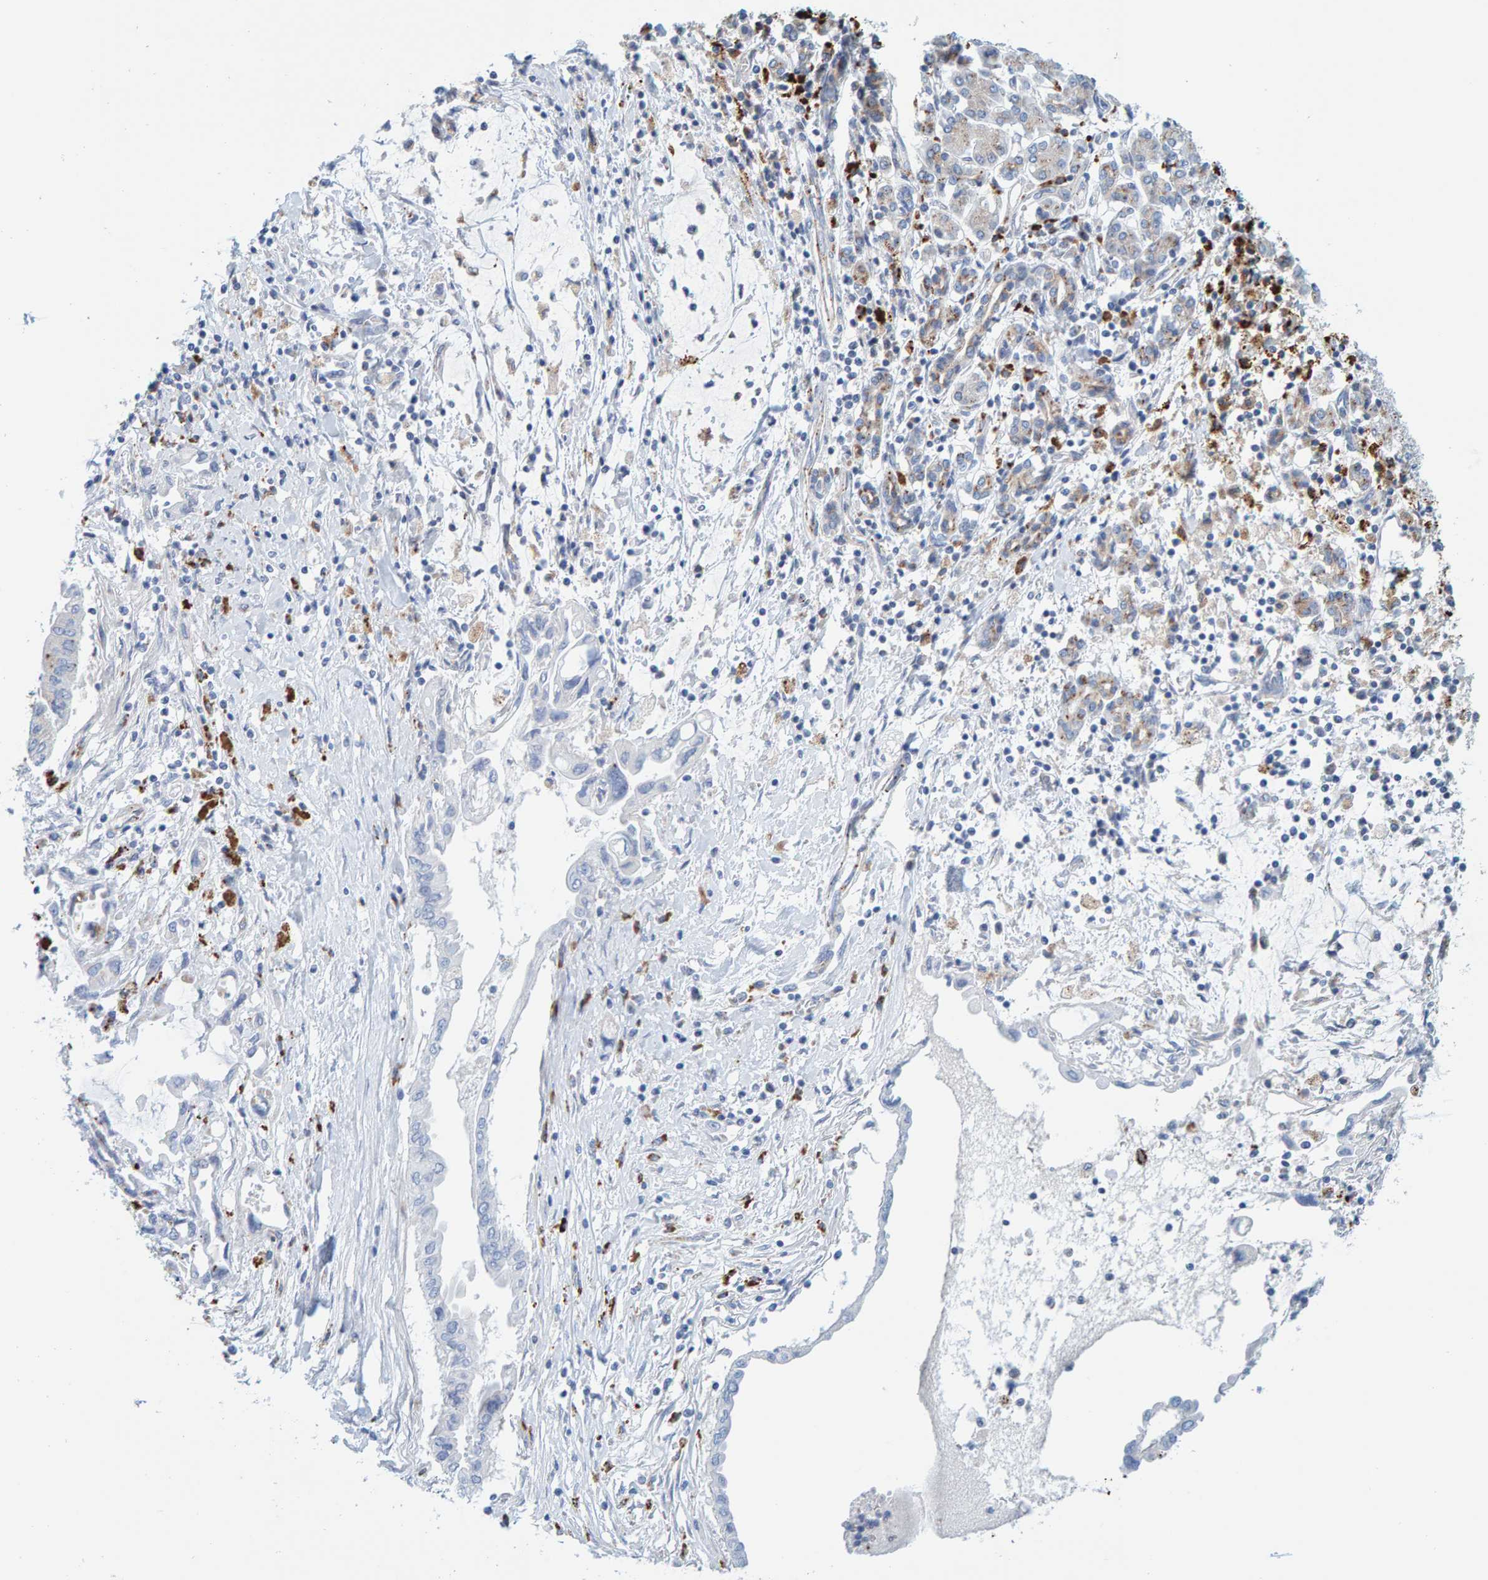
{"staining": {"intensity": "negative", "quantity": "none", "location": "none"}, "tissue": "pancreatic cancer", "cell_type": "Tumor cells", "image_type": "cancer", "snomed": [{"axis": "morphology", "description": "Adenocarcinoma, NOS"}, {"axis": "topography", "description": "Pancreas"}], "caption": "A photomicrograph of human pancreatic cancer is negative for staining in tumor cells.", "gene": "BIN3", "patient": {"sex": "female", "age": 57}}